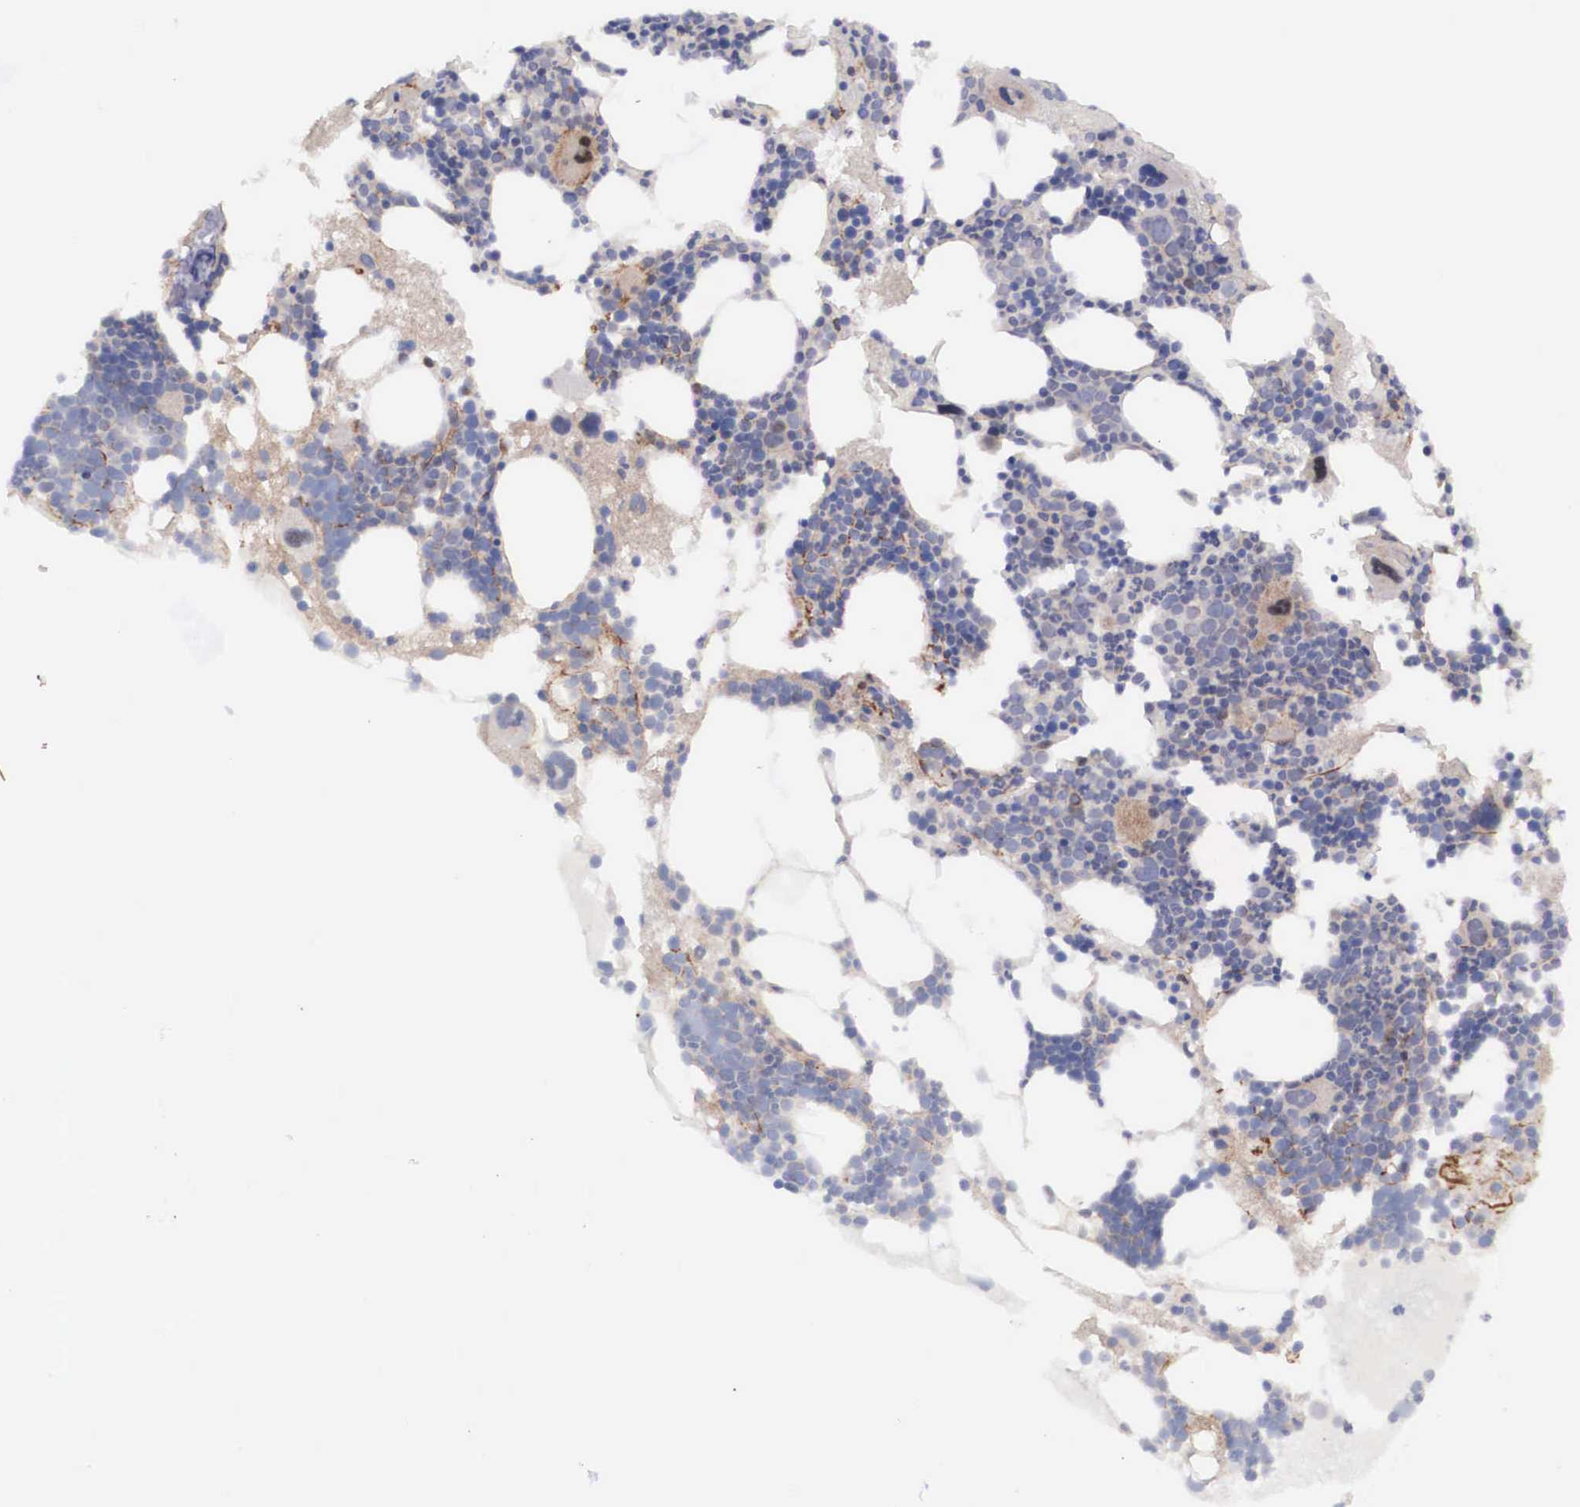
{"staining": {"intensity": "weak", "quantity": "<25%", "location": "cytoplasmic/membranous"}, "tissue": "bone marrow", "cell_type": "Hematopoietic cells", "image_type": "normal", "snomed": [{"axis": "morphology", "description": "Normal tissue, NOS"}, {"axis": "topography", "description": "Bone marrow"}], "caption": "A high-resolution micrograph shows immunohistochemistry (IHC) staining of normal bone marrow, which reveals no significant staining in hematopoietic cells. The staining was performed using DAB (3,3'-diaminobenzidine) to visualize the protein expression in brown, while the nuclei were stained in blue with hematoxylin (Magnification: 20x).", "gene": "EMID1", "patient": {"sex": "male", "age": 75}}